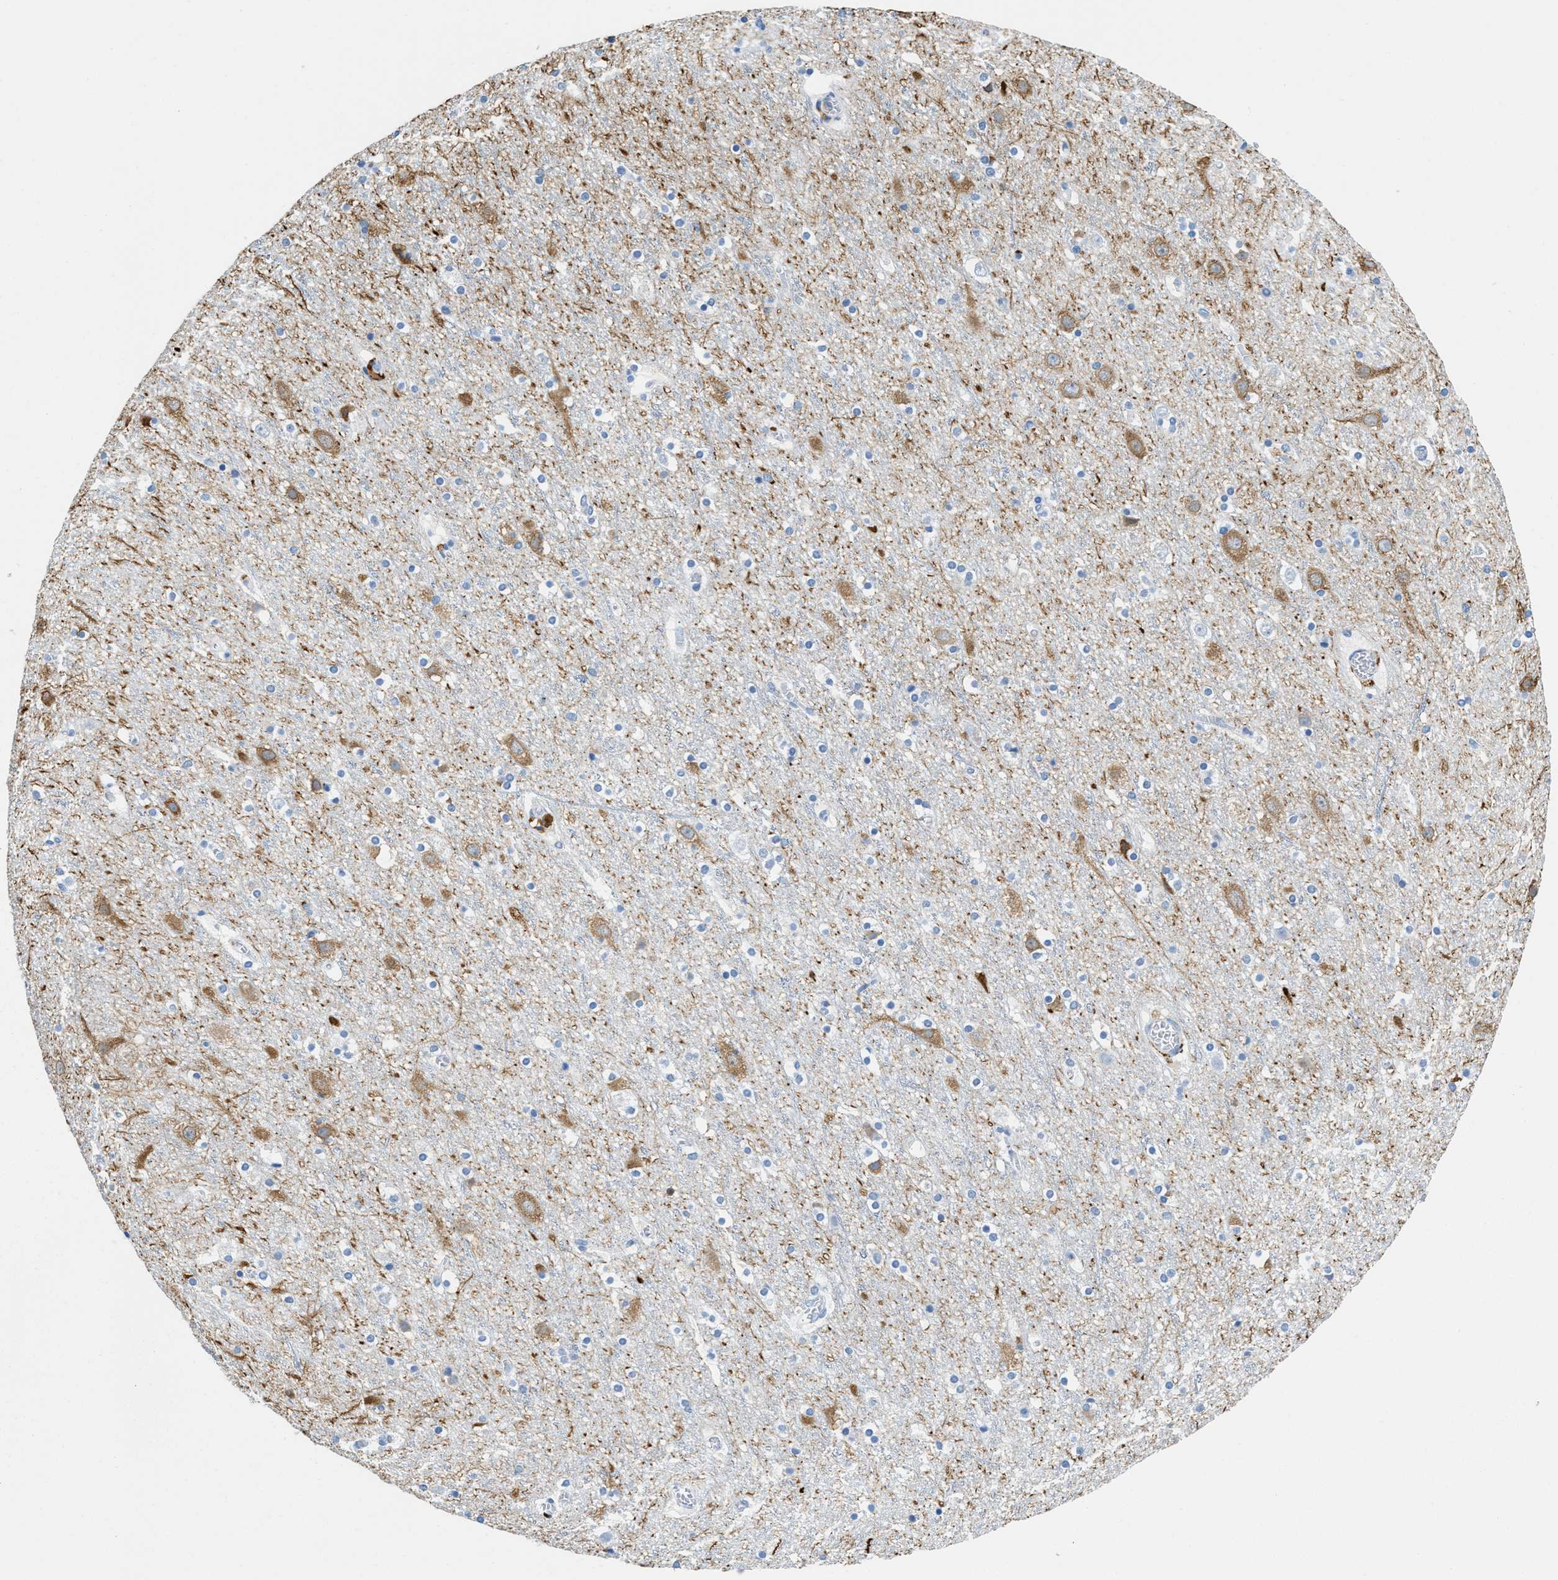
{"staining": {"intensity": "negative", "quantity": "none", "location": "none"}, "tissue": "cerebral cortex", "cell_type": "Endothelial cells", "image_type": "normal", "snomed": [{"axis": "morphology", "description": "Normal tissue, NOS"}, {"axis": "topography", "description": "Cerebral cortex"}], "caption": "This is an immunohistochemistry (IHC) image of unremarkable cerebral cortex. There is no positivity in endothelial cells.", "gene": "CD226", "patient": {"sex": "male", "age": 45}}